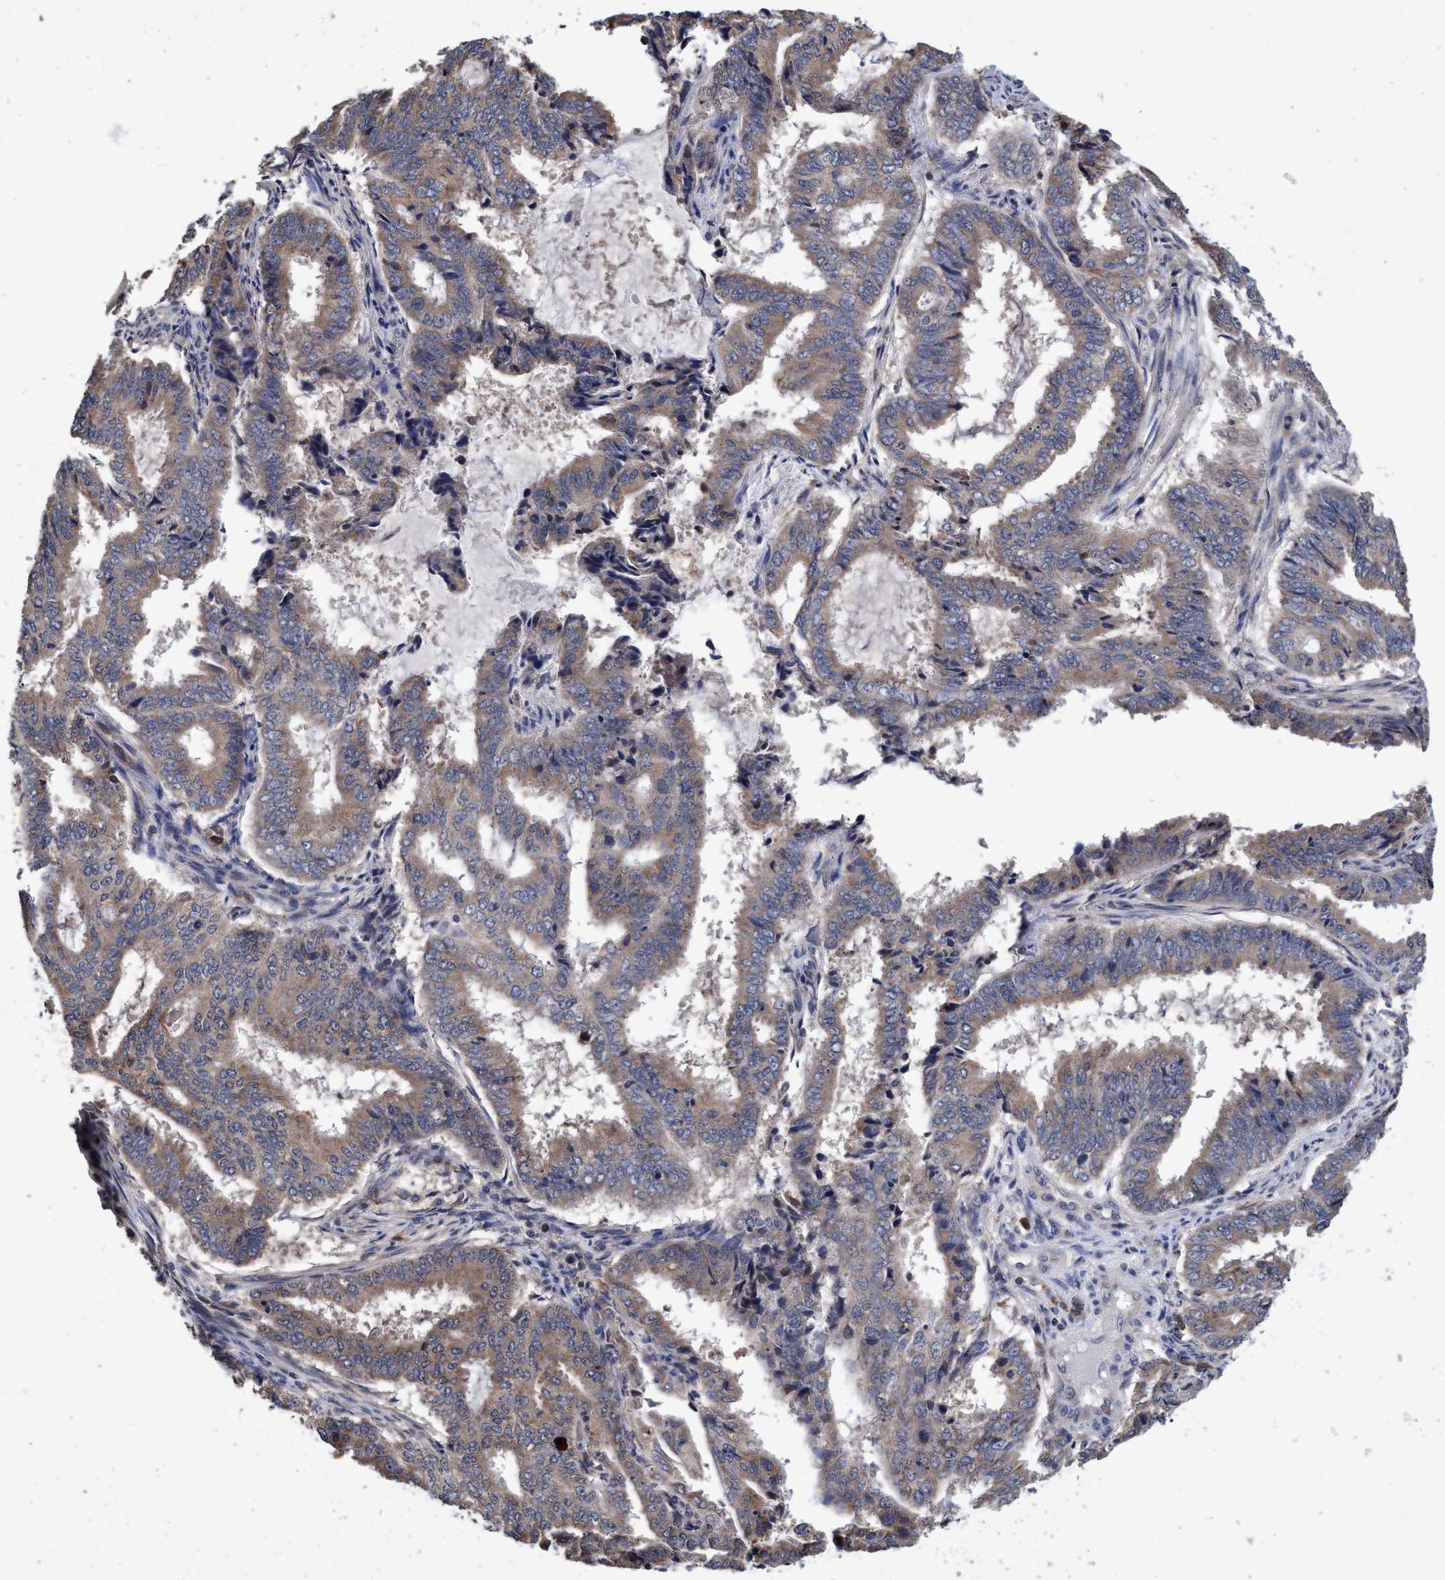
{"staining": {"intensity": "weak", "quantity": ">75%", "location": "cytoplasmic/membranous"}, "tissue": "endometrial cancer", "cell_type": "Tumor cells", "image_type": "cancer", "snomed": [{"axis": "morphology", "description": "Adenocarcinoma, NOS"}, {"axis": "topography", "description": "Endometrium"}], "caption": "The micrograph demonstrates a brown stain indicating the presence of a protein in the cytoplasmic/membranous of tumor cells in endometrial cancer.", "gene": "CALCOCO2", "patient": {"sex": "female", "age": 51}}